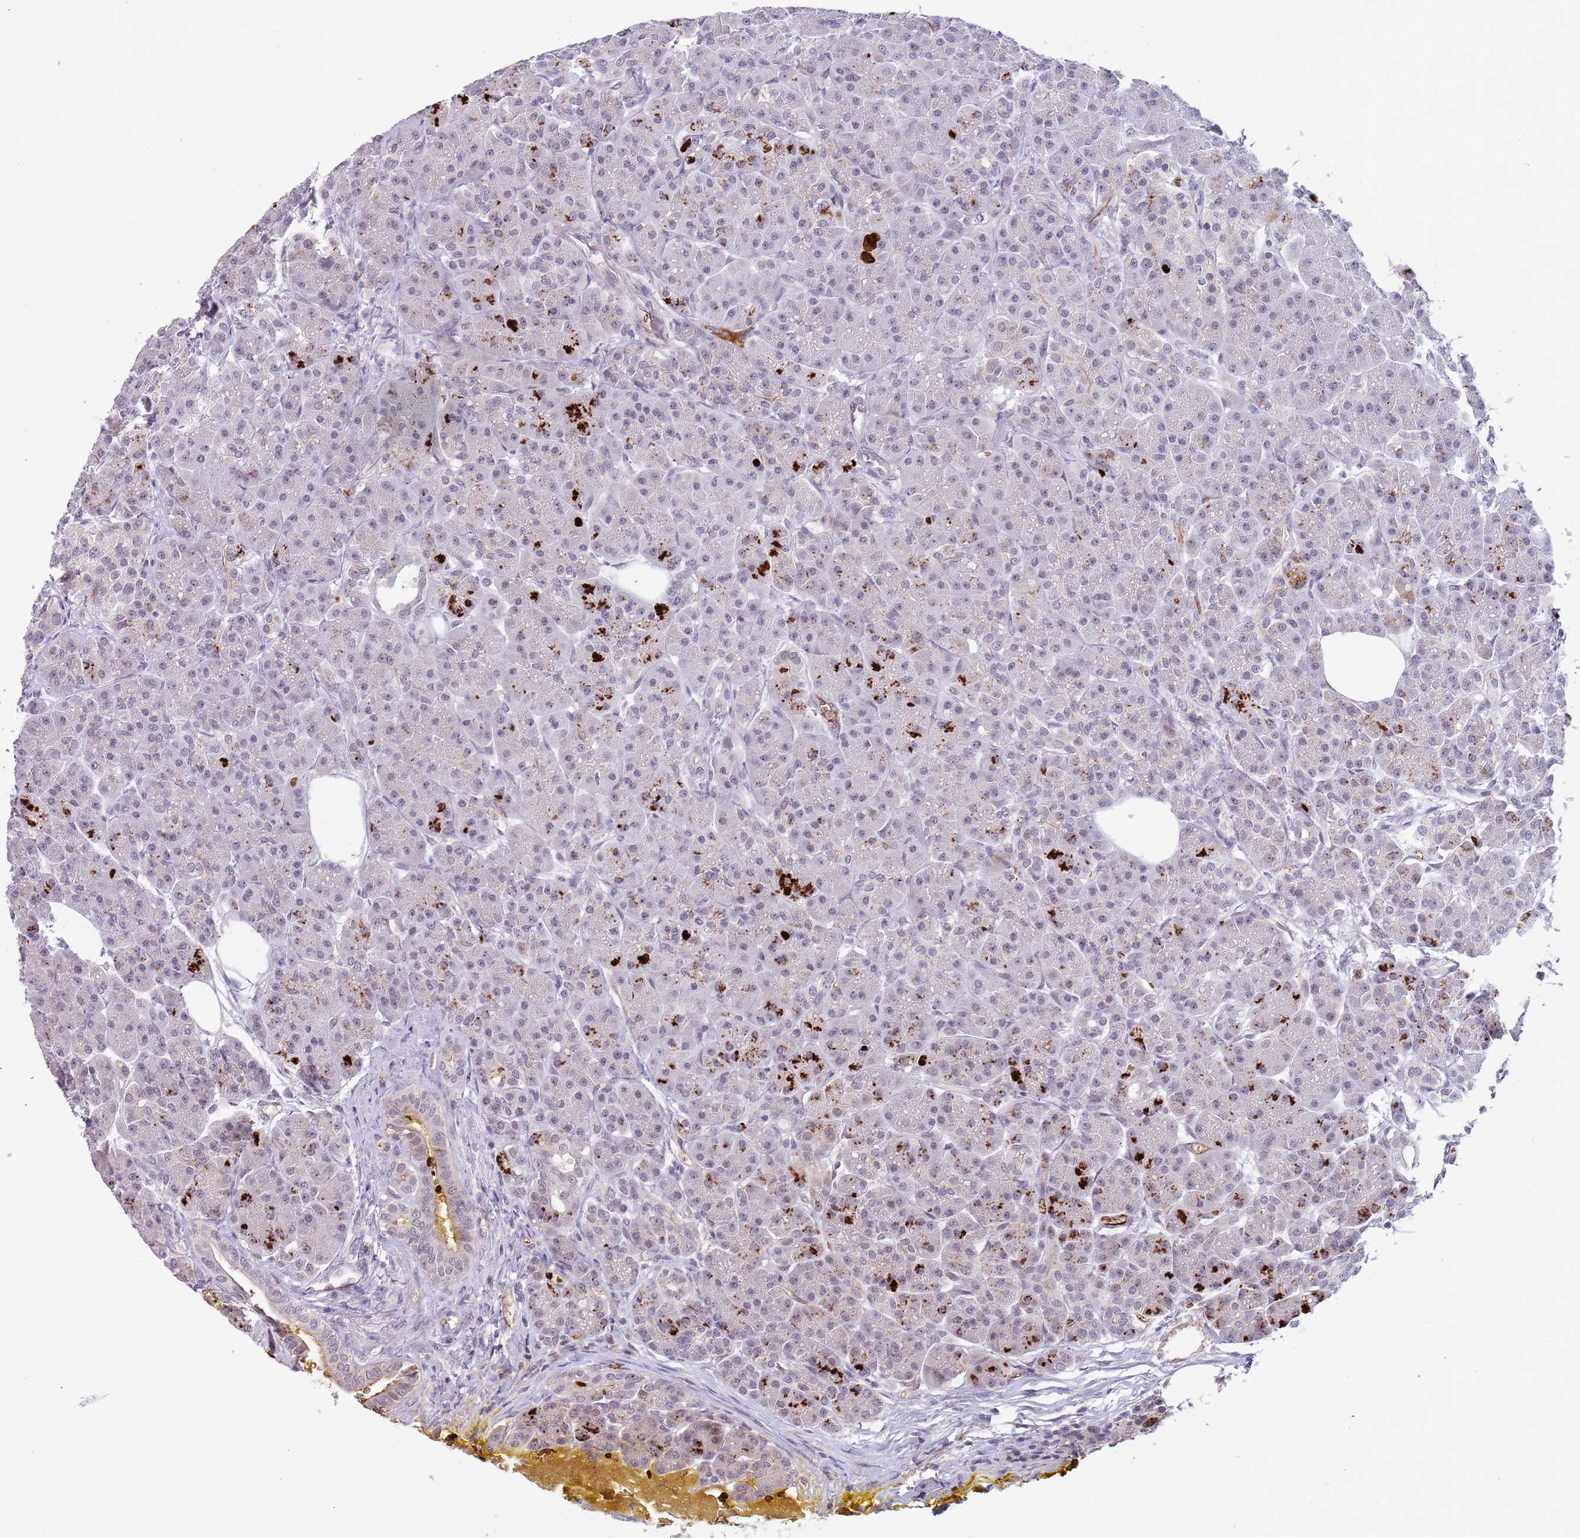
{"staining": {"intensity": "strong", "quantity": "<25%", "location": "cytoplasmic/membranous"}, "tissue": "pancreas", "cell_type": "Exocrine glandular cells", "image_type": "normal", "snomed": [{"axis": "morphology", "description": "Normal tissue, NOS"}, {"axis": "topography", "description": "Pancreas"}], "caption": "Immunohistochemical staining of benign pancreas displays strong cytoplasmic/membranous protein staining in approximately <25% of exocrine glandular cells.", "gene": "LYPD6B", "patient": {"sex": "male", "age": 63}}